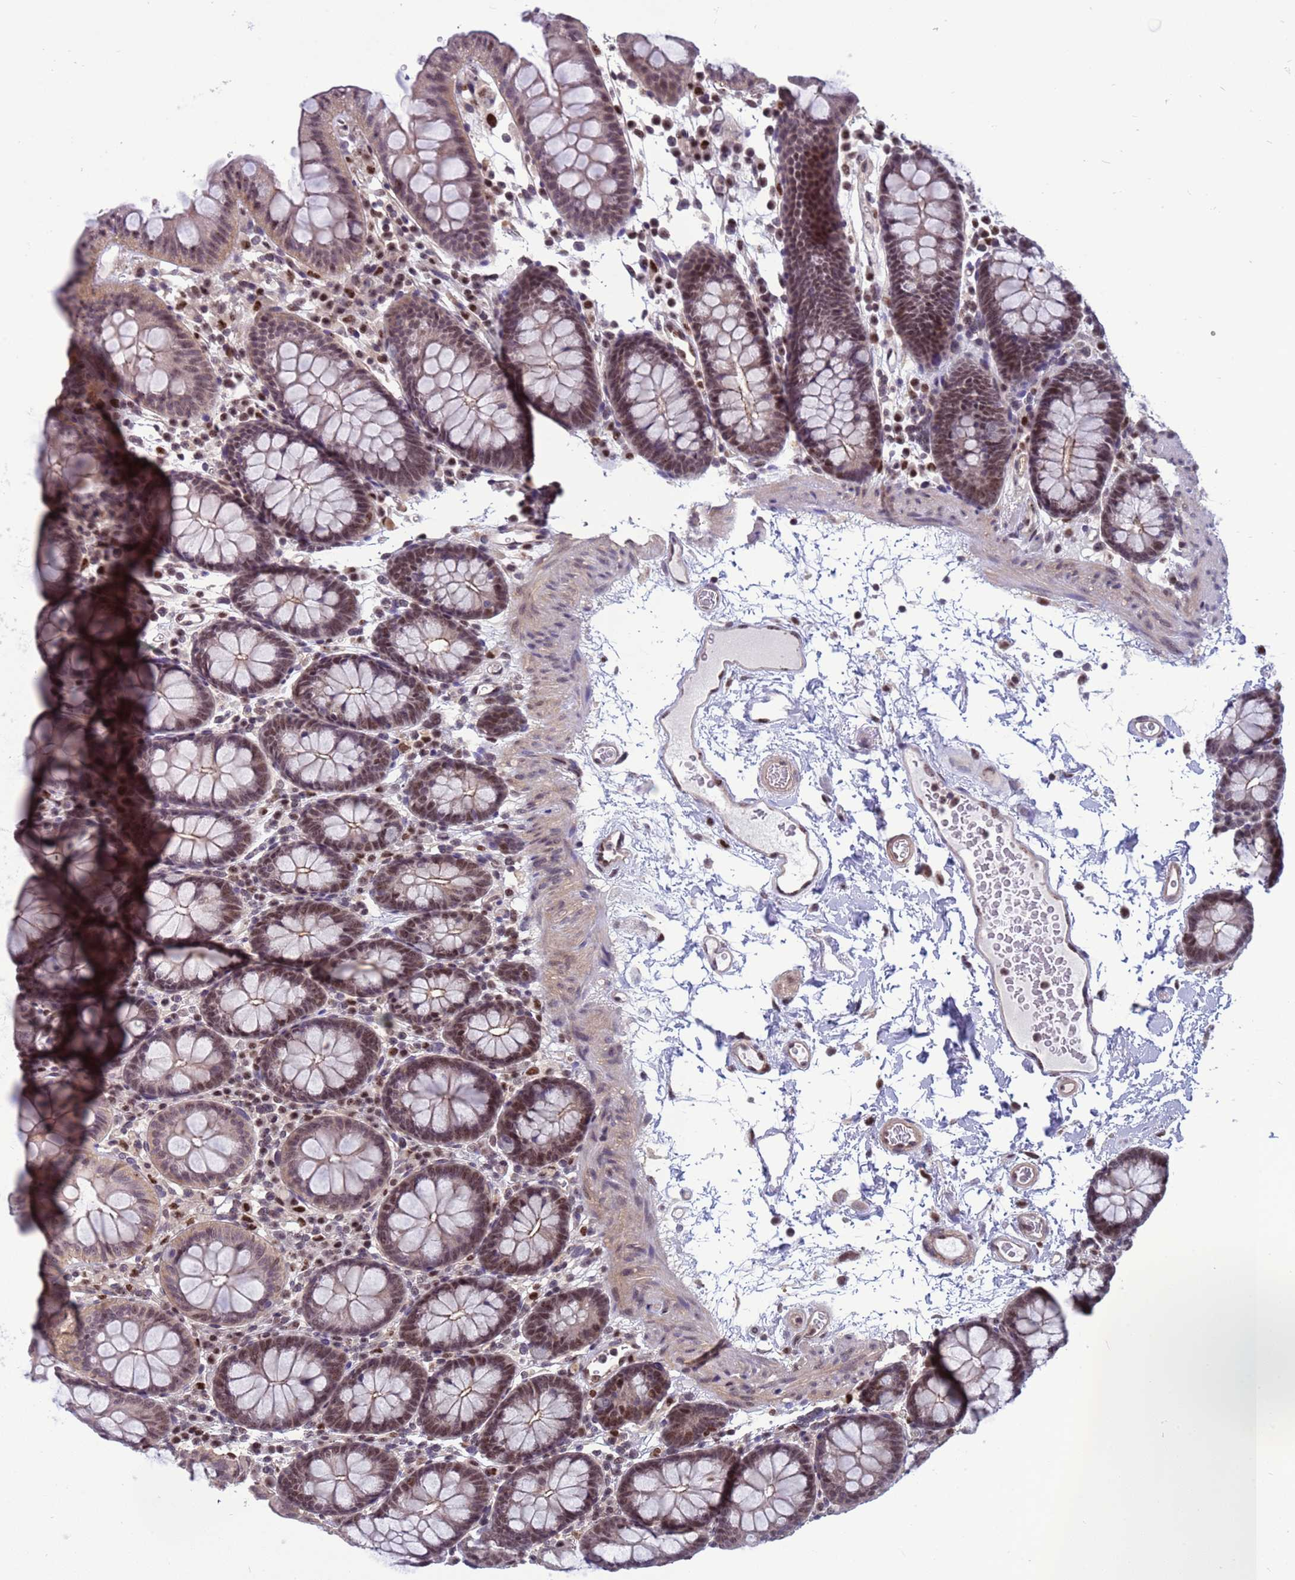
{"staining": {"intensity": "moderate", "quantity": ">75%", "location": "cytoplasmic/membranous,nuclear"}, "tissue": "colon", "cell_type": "Endothelial cells", "image_type": "normal", "snomed": [{"axis": "morphology", "description": "Normal tissue, NOS"}, {"axis": "topography", "description": "Colon"}], "caption": "Approximately >75% of endothelial cells in unremarkable colon exhibit moderate cytoplasmic/membranous,nuclear protein staining as visualized by brown immunohistochemical staining.", "gene": "NSL1", "patient": {"sex": "male", "age": 75}}